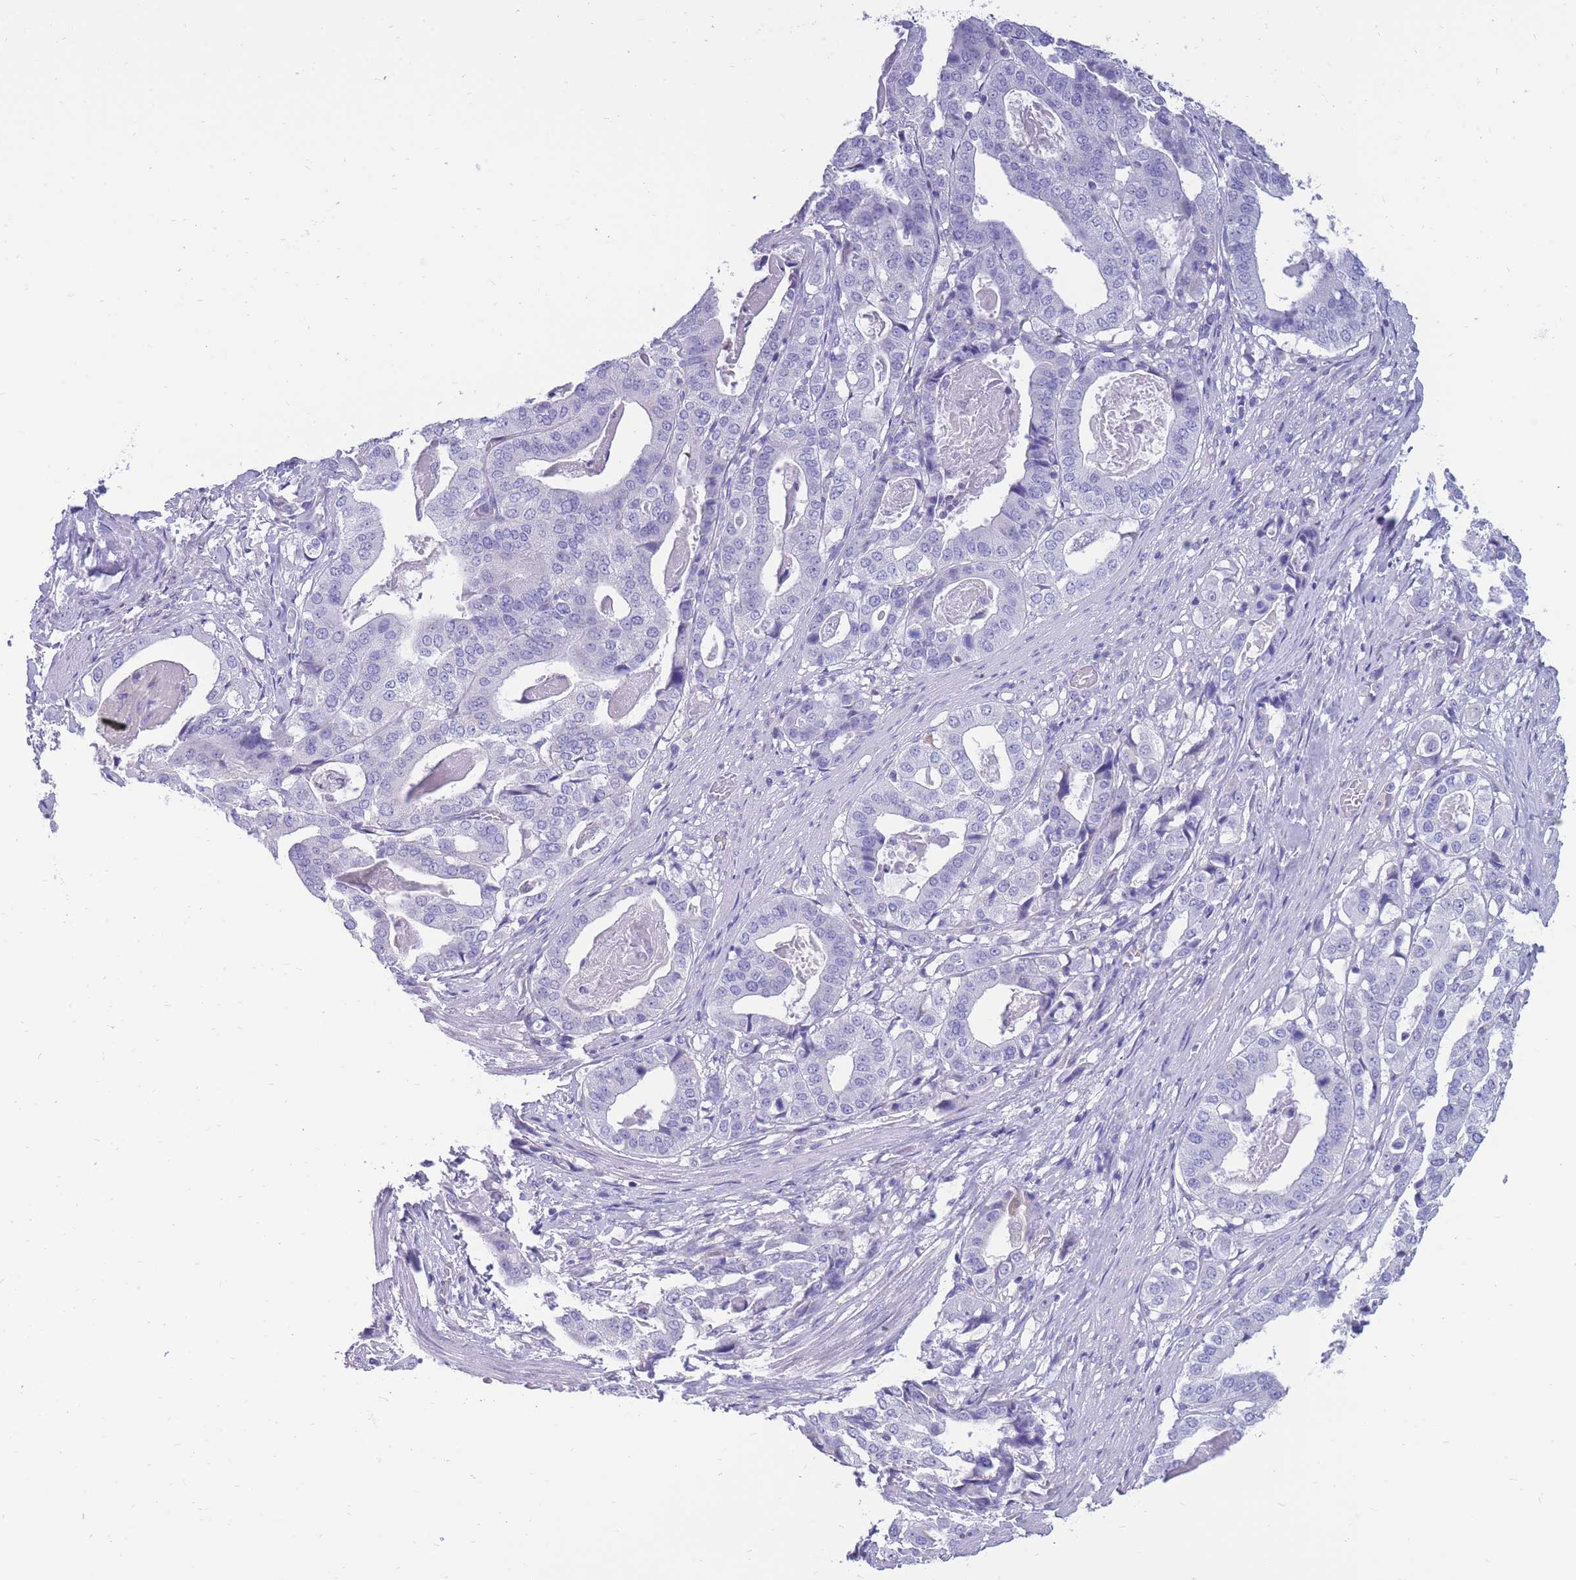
{"staining": {"intensity": "negative", "quantity": "none", "location": "none"}, "tissue": "stomach cancer", "cell_type": "Tumor cells", "image_type": "cancer", "snomed": [{"axis": "morphology", "description": "Adenocarcinoma, NOS"}, {"axis": "topography", "description": "Stomach"}], "caption": "Stomach cancer (adenocarcinoma) was stained to show a protein in brown. There is no significant expression in tumor cells.", "gene": "INTS2", "patient": {"sex": "male", "age": 48}}